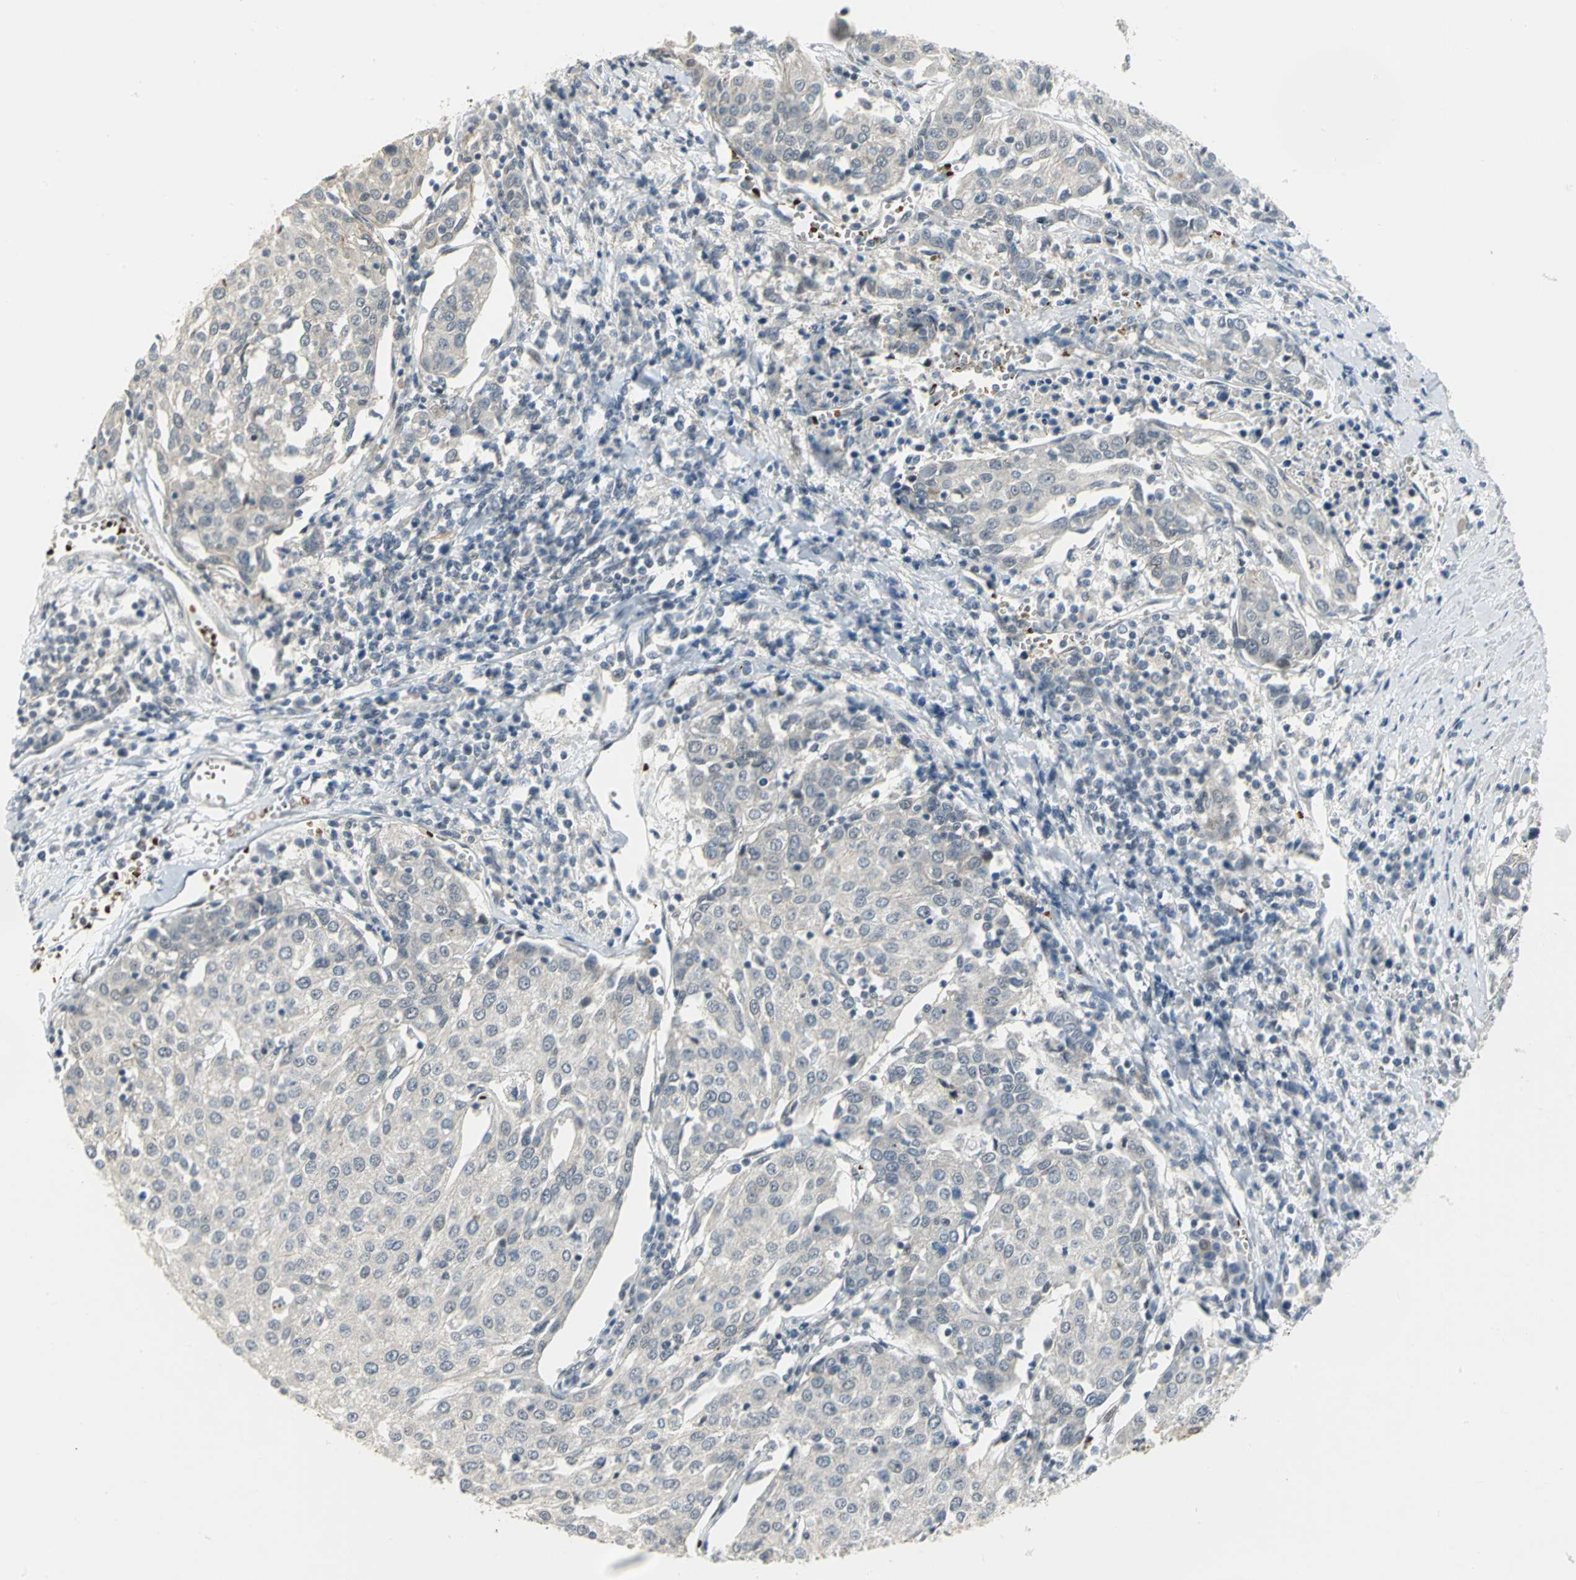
{"staining": {"intensity": "weak", "quantity": "25%-75%", "location": "nuclear"}, "tissue": "urothelial cancer", "cell_type": "Tumor cells", "image_type": "cancer", "snomed": [{"axis": "morphology", "description": "Urothelial carcinoma, High grade"}, {"axis": "topography", "description": "Urinary bladder"}], "caption": "Immunohistochemistry (DAB) staining of urothelial cancer displays weak nuclear protein expression in approximately 25%-75% of tumor cells. (brown staining indicates protein expression, while blue staining denotes nuclei).", "gene": "GLI3", "patient": {"sex": "female", "age": 85}}